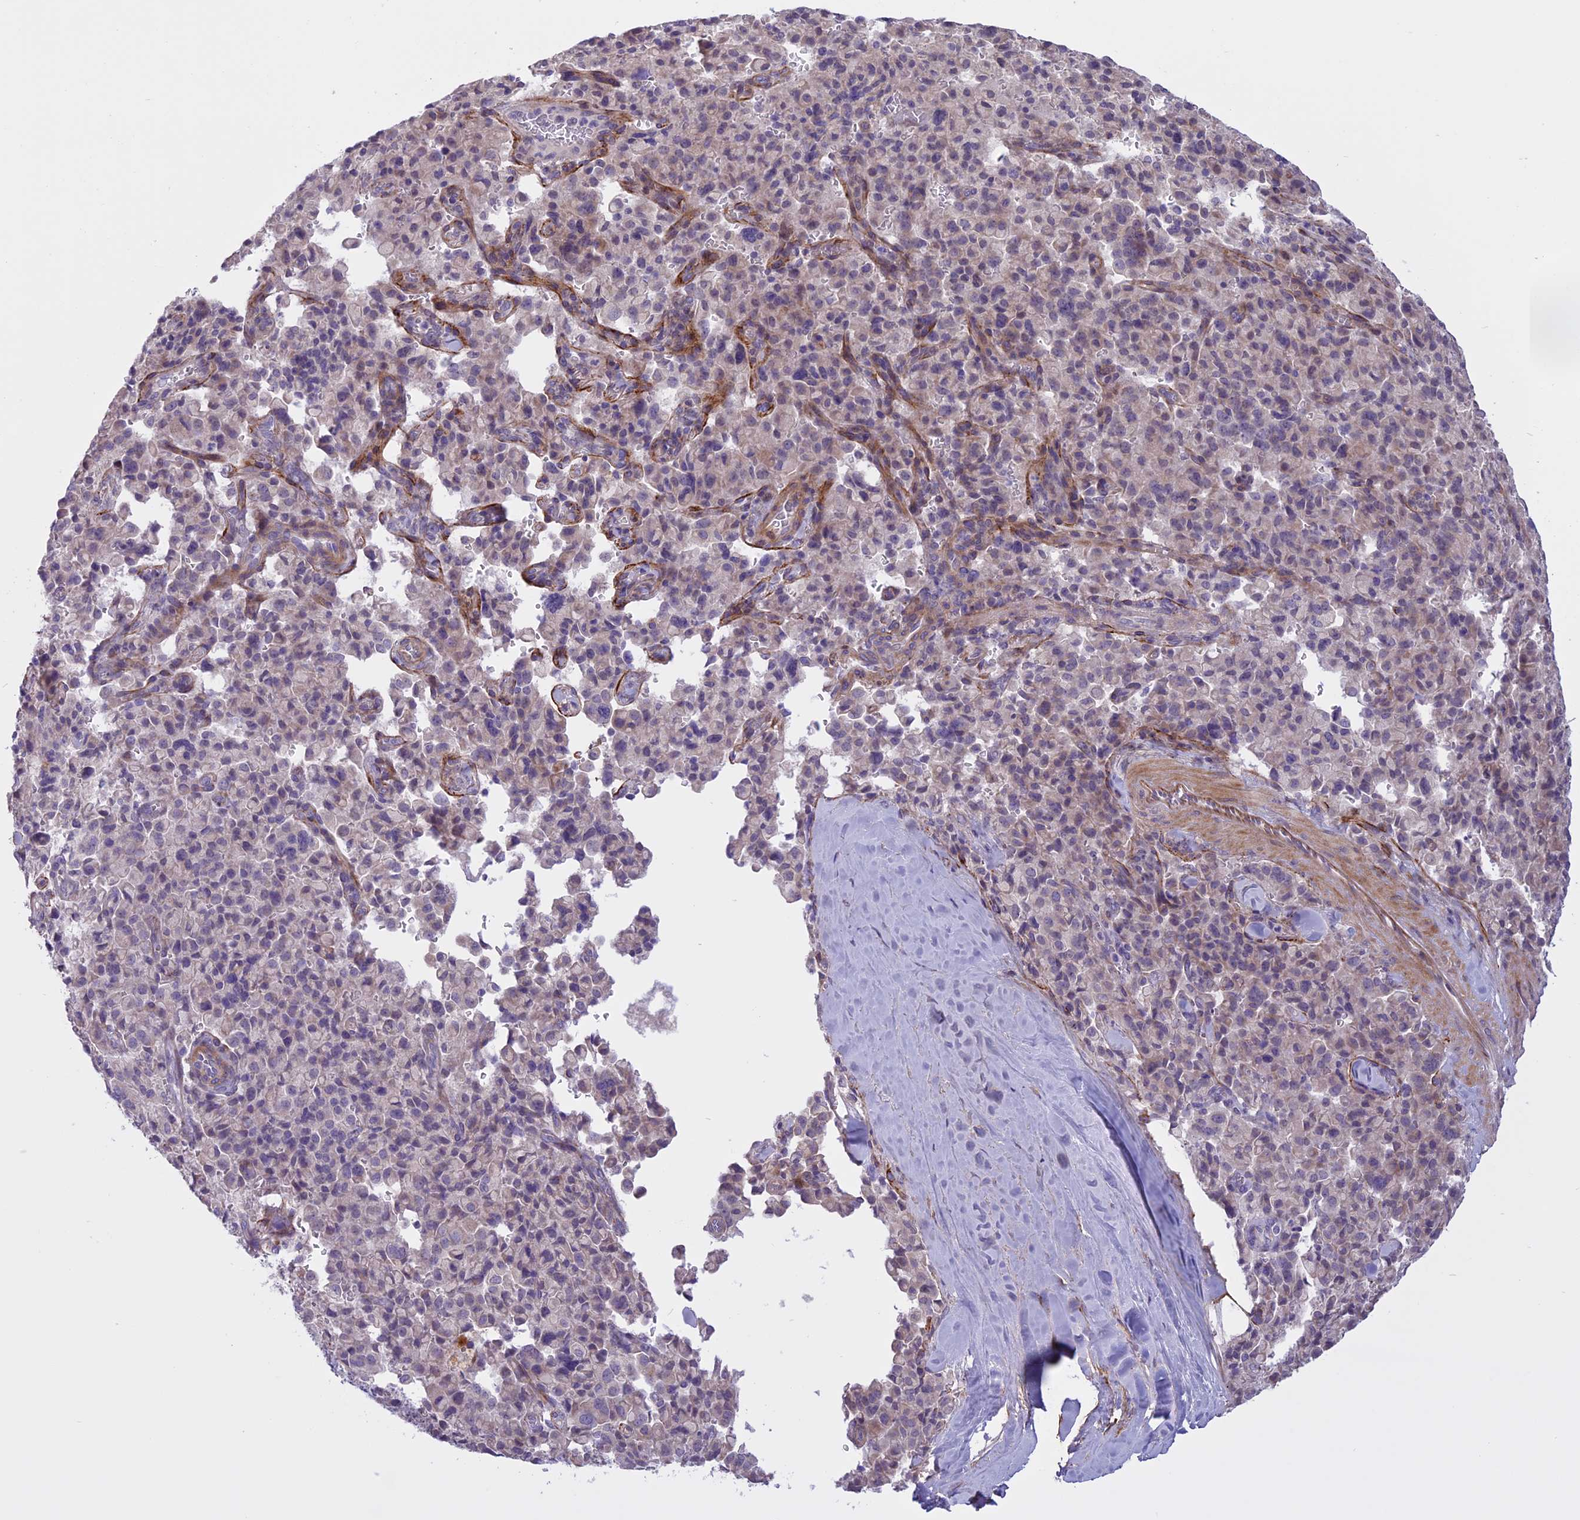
{"staining": {"intensity": "weak", "quantity": "<25%", "location": "cytoplasmic/membranous"}, "tissue": "pancreatic cancer", "cell_type": "Tumor cells", "image_type": "cancer", "snomed": [{"axis": "morphology", "description": "Adenocarcinoma, NOS"}, {"axis": "topography", "description": "Pancreas"}], "caption": "Image shows no significant protein positivity in tumor cells of pancreatic cancer. The staining was performed using DAB (3,3'-diaminobenzidine) to visualize the protein expression in brown, while the nuclei were stained in blue with hematoxylin (Magnification: 20x).", "gene": "SPHKAP", "patient": {"sex": "male", "age": 65}}